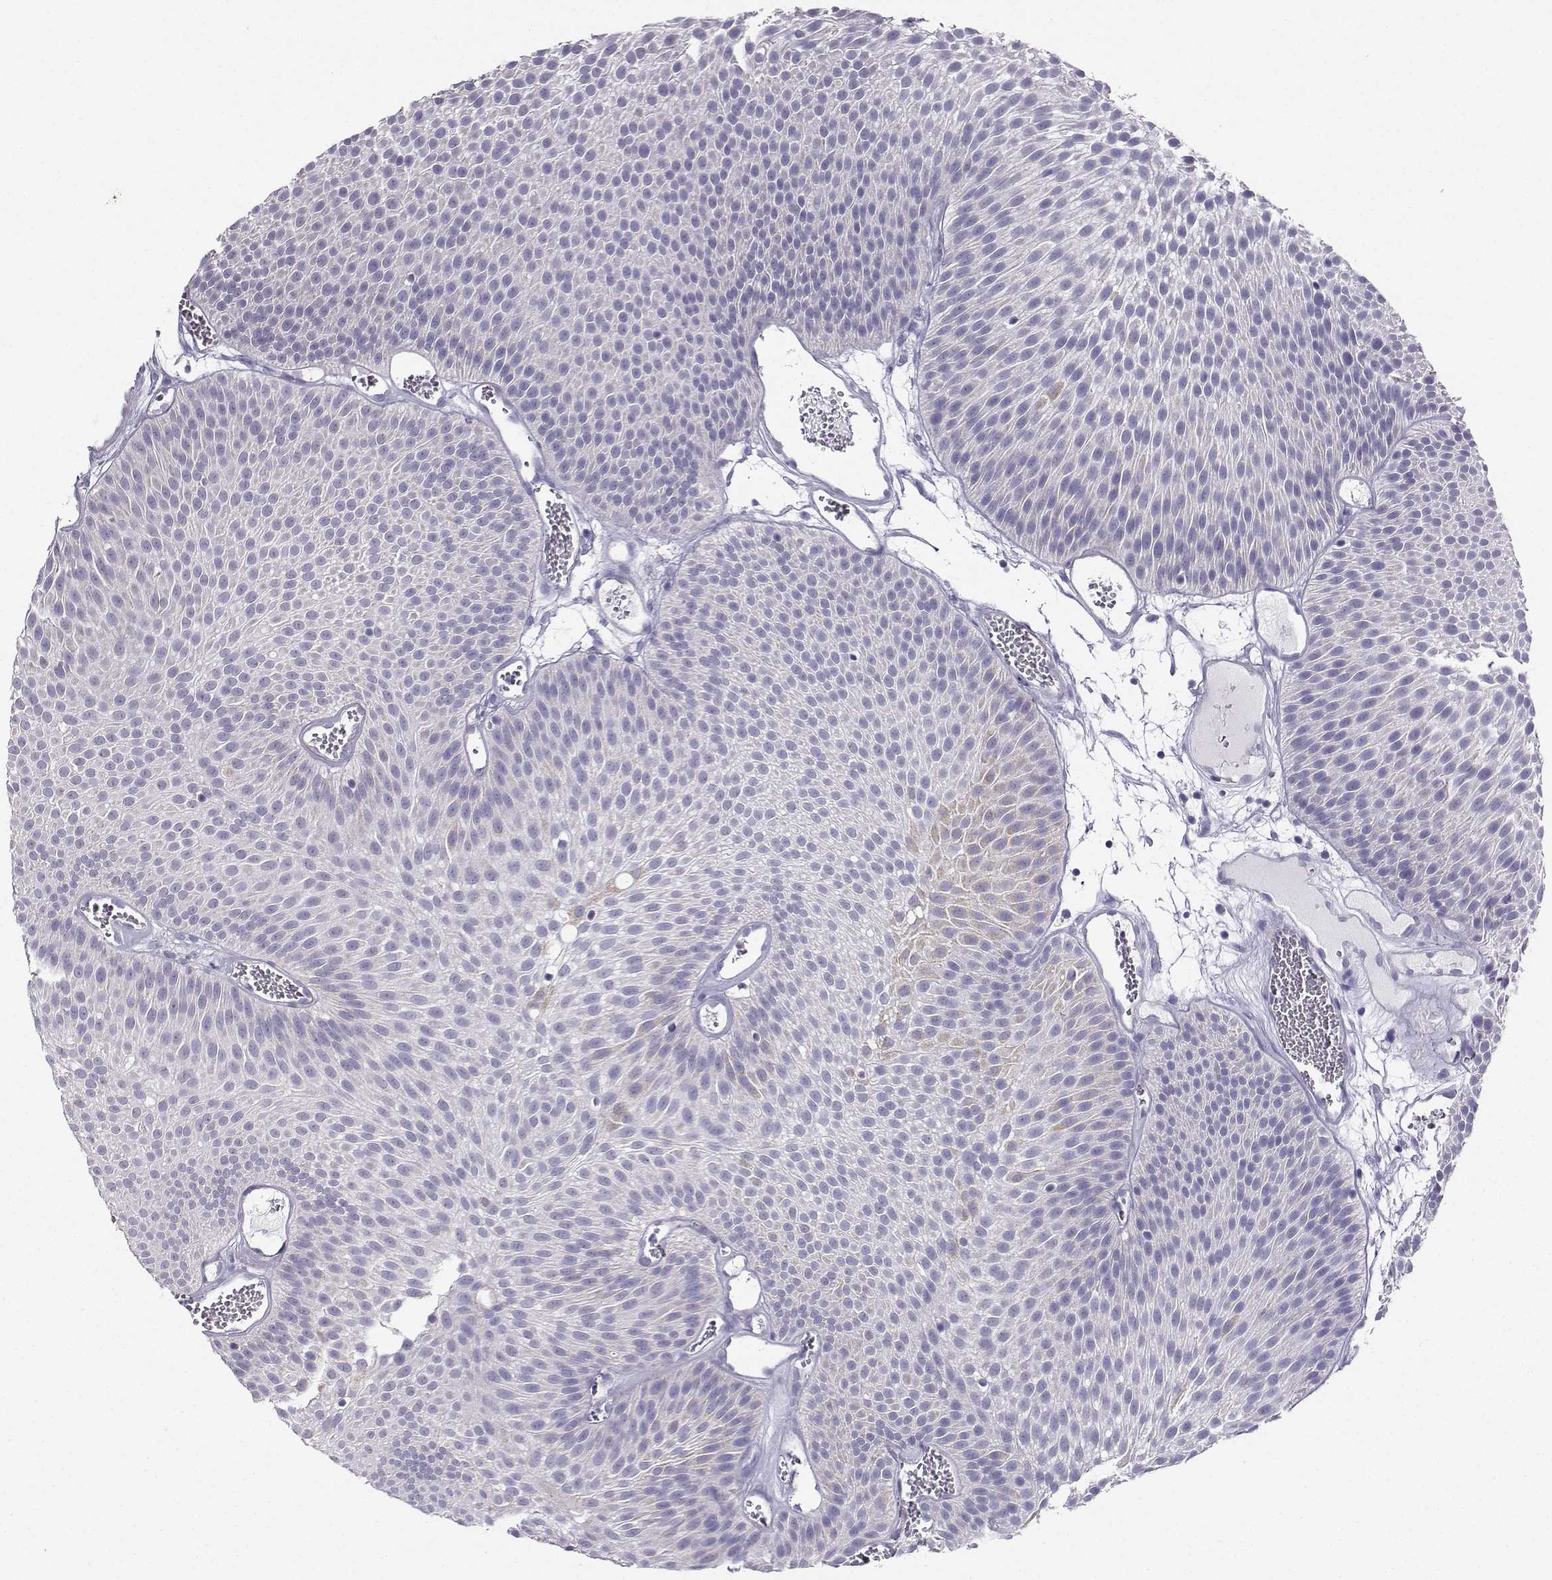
{"staining": {"intensity": "weak", "quantity": "<25%", "location": "cytoplasmic/membranous"}, "tissue": "urothelial cancer", "cell_type": "Tumor cells", "image_type": "cancer", "snomed": [{"axis": "morphology", "description": "Urothelial carcinoma, Low grade"}, {"axis": "topography", "description": "Urinary bladder"}], "caption": "Tumor cells show no significant expression in urothelial cancer.", "gene": "AVP", "patient": {"sex": "male", "age": 52}}